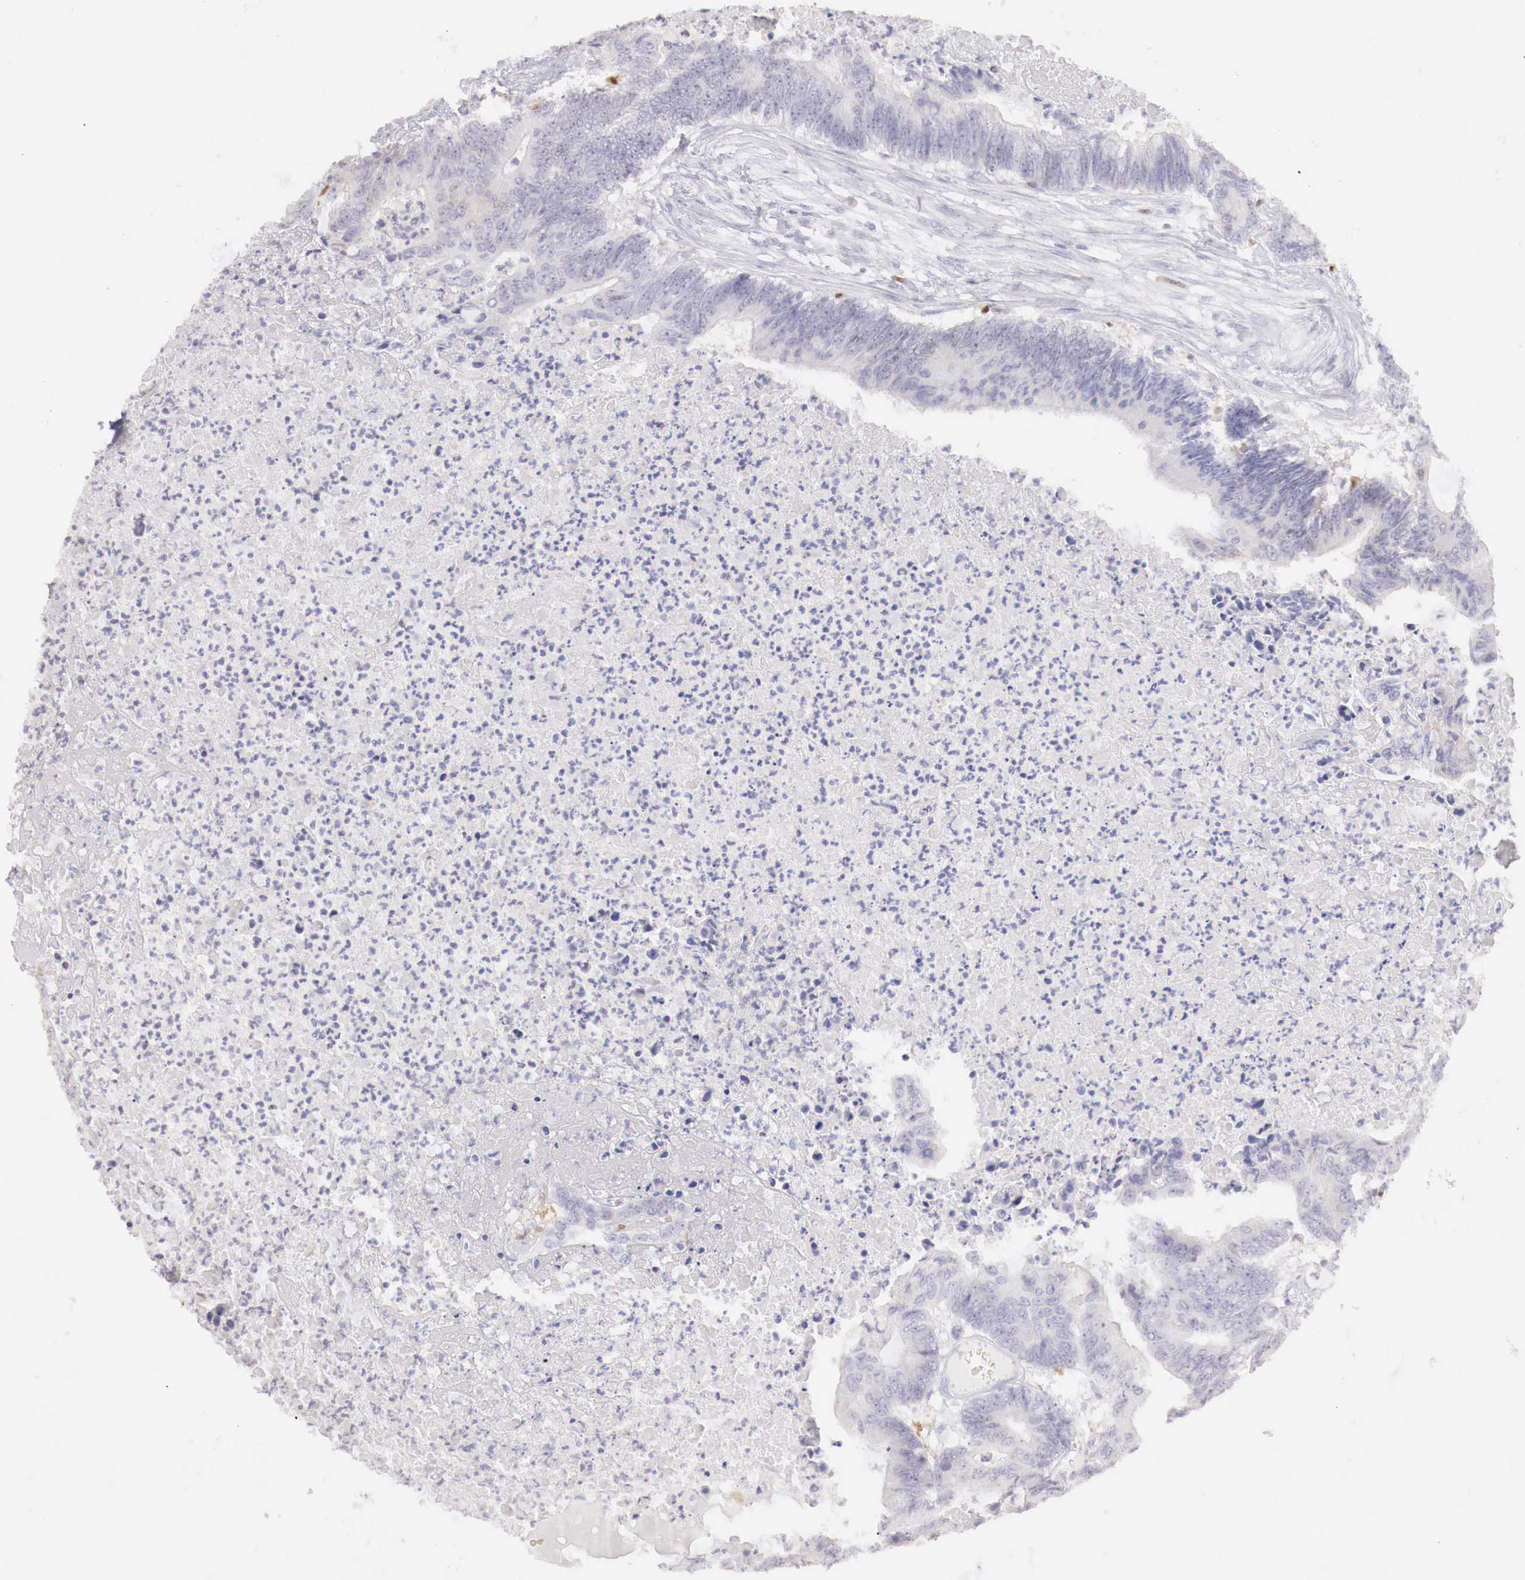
{"staining": {"intensity": "negative", "quantity": "none", "location": "none"}, "tissue": "colorectal cancer", "cell_type": "Tumor cells", "image_type": "cancer", "snomed": [{"axis": "morphology", "description": "Adenocarcinoma, NOS"}, {"axis": "topography", "description": "Colon"}], "caption": "Tumor cells are negative for protein expression in human colorectal adenocarcinoma.", "gene": "RENBP", "patient": {"sex": "male", "age": 65}}